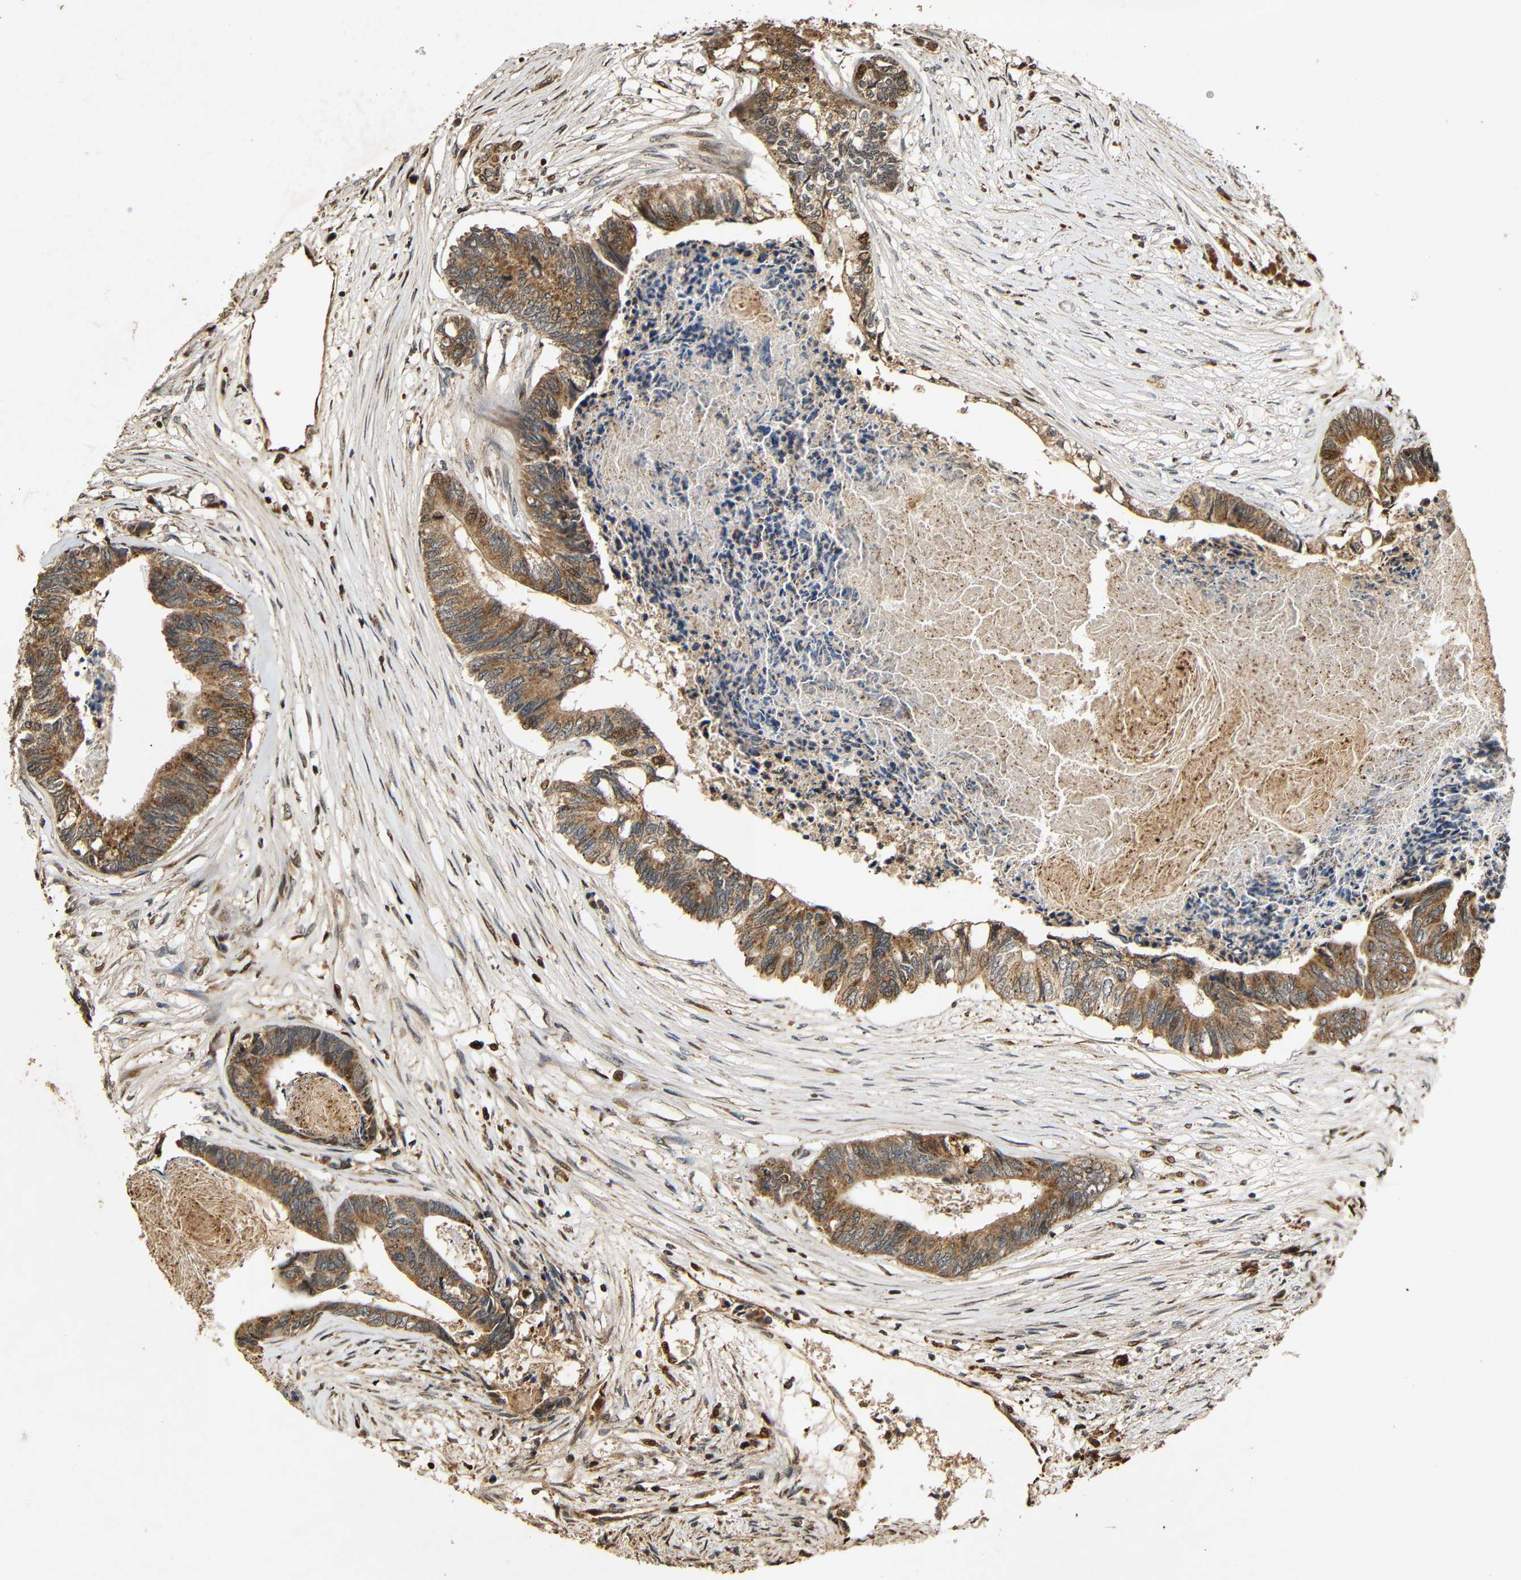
{"staining": {"intensity": "moderate", "quantity": ">75%", "location": "cytoplasmic/membranous,nuclear"}, "tissue": "colorectal cancer", "cell_type": "Tumor cells", "image_type": "cancer", "snomed": [{"axis": "morphology", "description": "Adenocarcinoma, NOS"}, {"axis": "topography", "description": "Rectum"}], "caption": "High-power microscopy captured an immunohistochemistry image of colorectal adenocarcinoma, revealing moderate cytoplasmic/membranous and nuclear expression in about >75% of tumor cells.", "gene": "KAZALD1", "patient": {"sex": "male", "age": 63}}